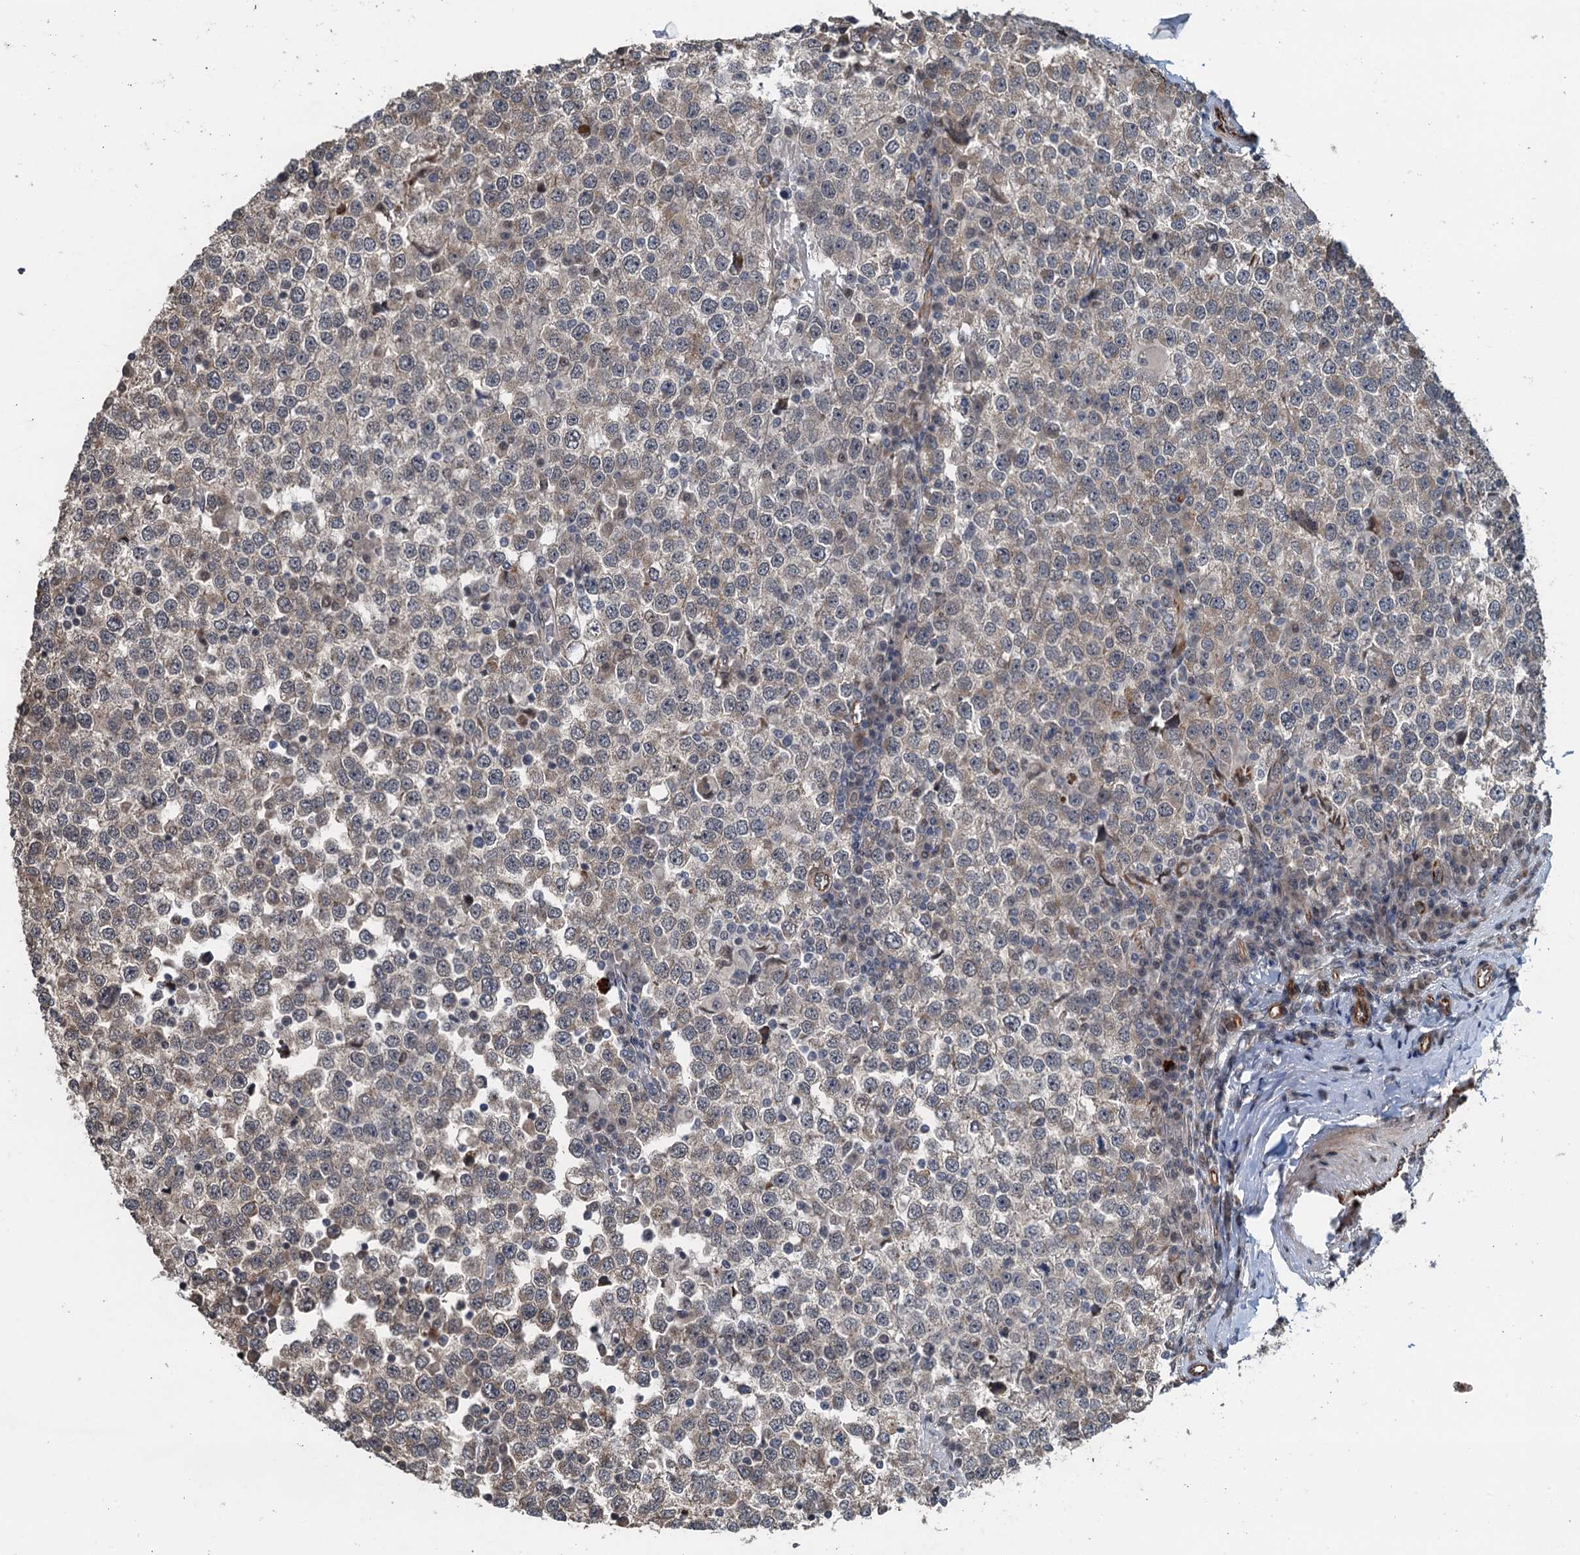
{"staining": {"intensity": "weak", "quantity": "<25%", "location": "cytoplasmic/membranous"}, "tissue": "testis cancer", "cell_type": "Tumor cells", "image_type": "cancer", "snomed": [{"axis": "morphology", "description": "Seminoma, NOS"}, {"axis": "topography", "description": "Testis"}], "caption": "An immunohistochemistry histopathology image of testis seminoma is shown. There is no staining in tumor cells of testis seminoma.", "gene": "WHAMM", "patient": {"sex": "male", "age": 65}}